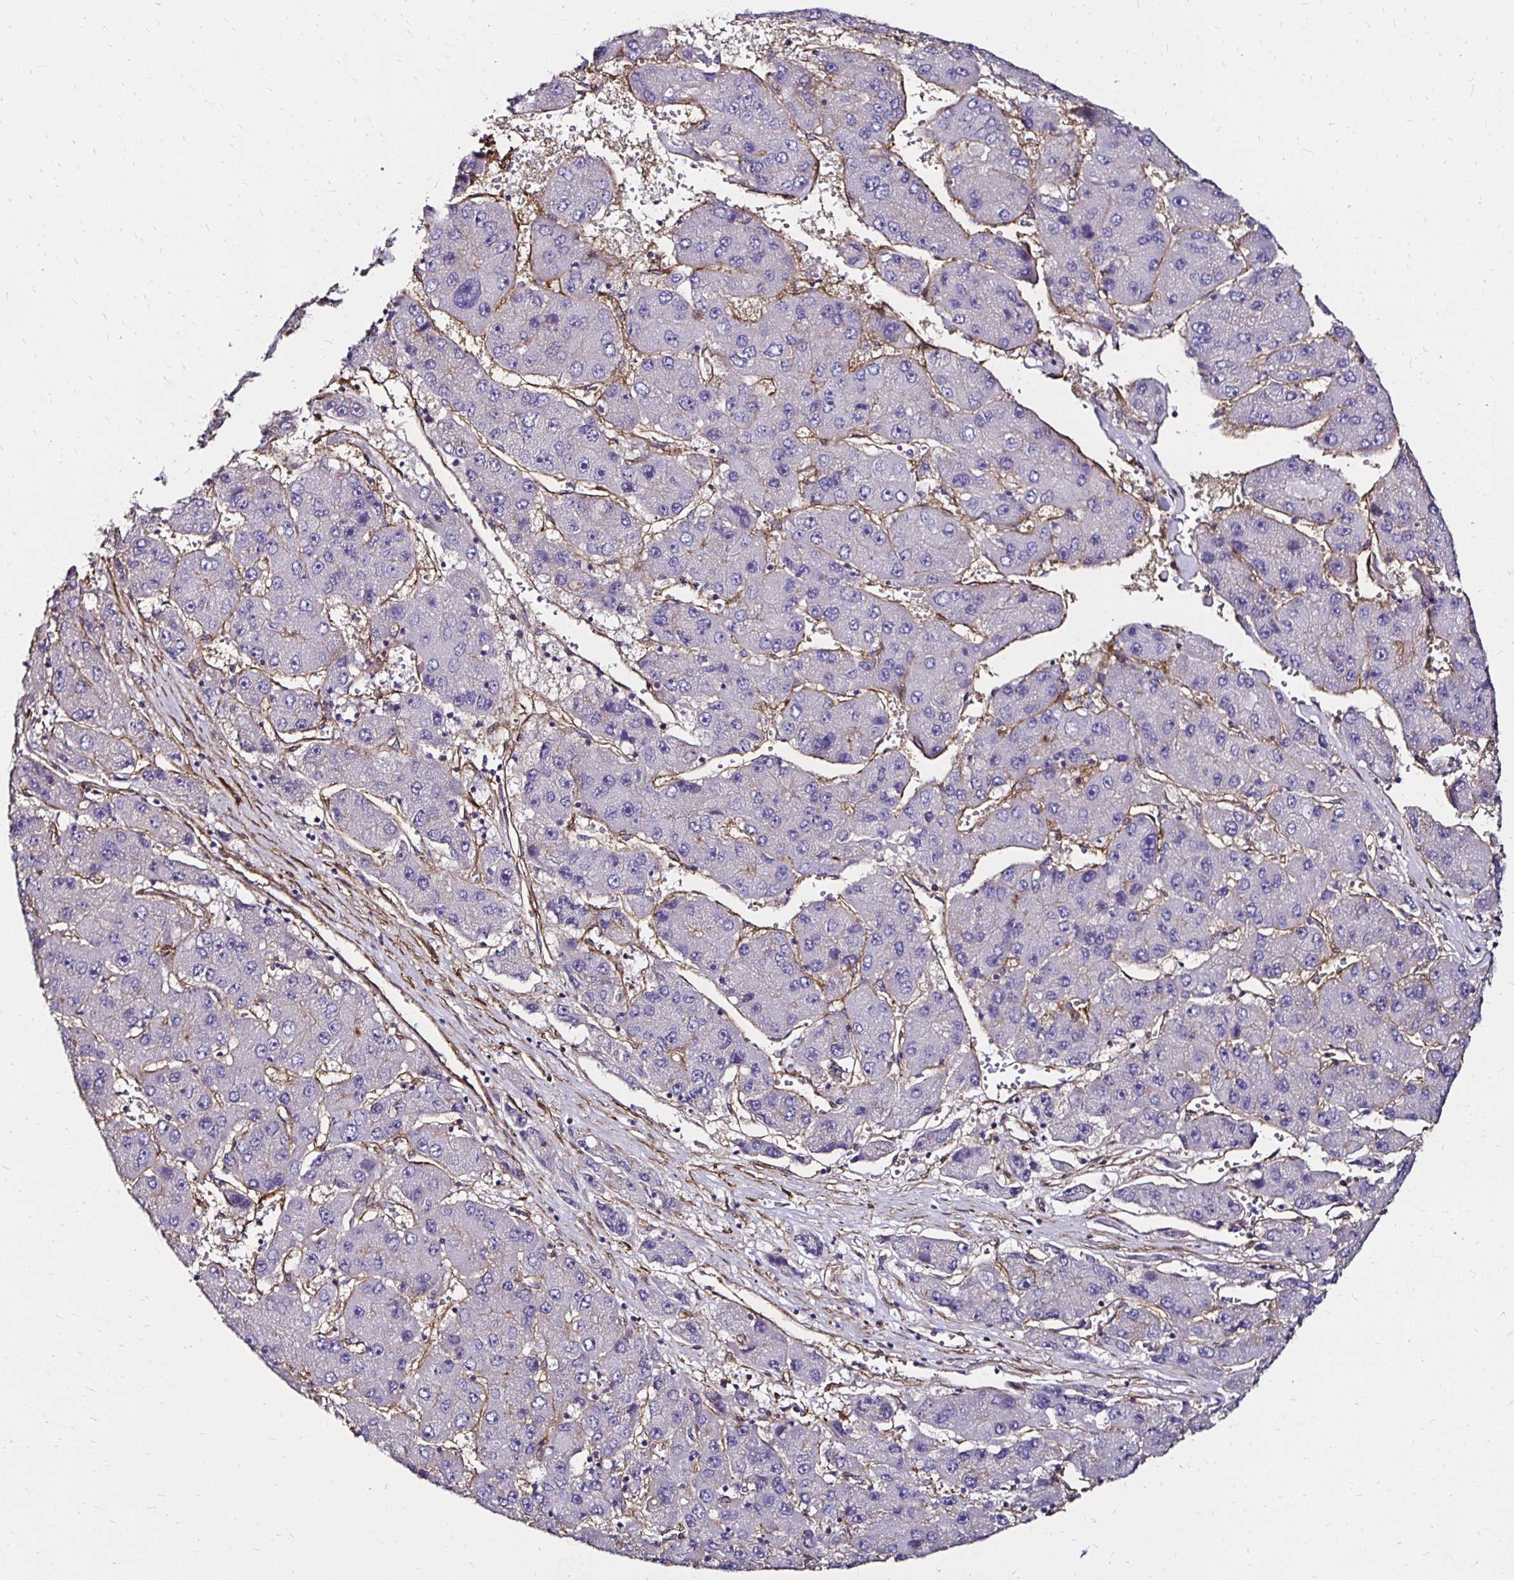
{"staining": {"intensity": "moderate", "quantity": "<25%", "location": "cytoplasmic/membranous"}, "tissue": "liver cancer", "cell_type": "Tumor cells", "image_type": "cancer", "snomed": [{"axis": "morphology", "description": "Carcinoma, Hepatocellular, NOS"}, {"axis": "topography", "description": "Liver"}], "caption": "Immunohistochemical staining of human liver hepatocellular carcinoma exhibits low levels of moderate cytoplasmic/membranous protein positivity in approximately <25% of tumor cells. (IHC, brightfield microscopy, high magnification).", "gene": "ITGB1", "patient": {"sex": "female", "age": 61}}